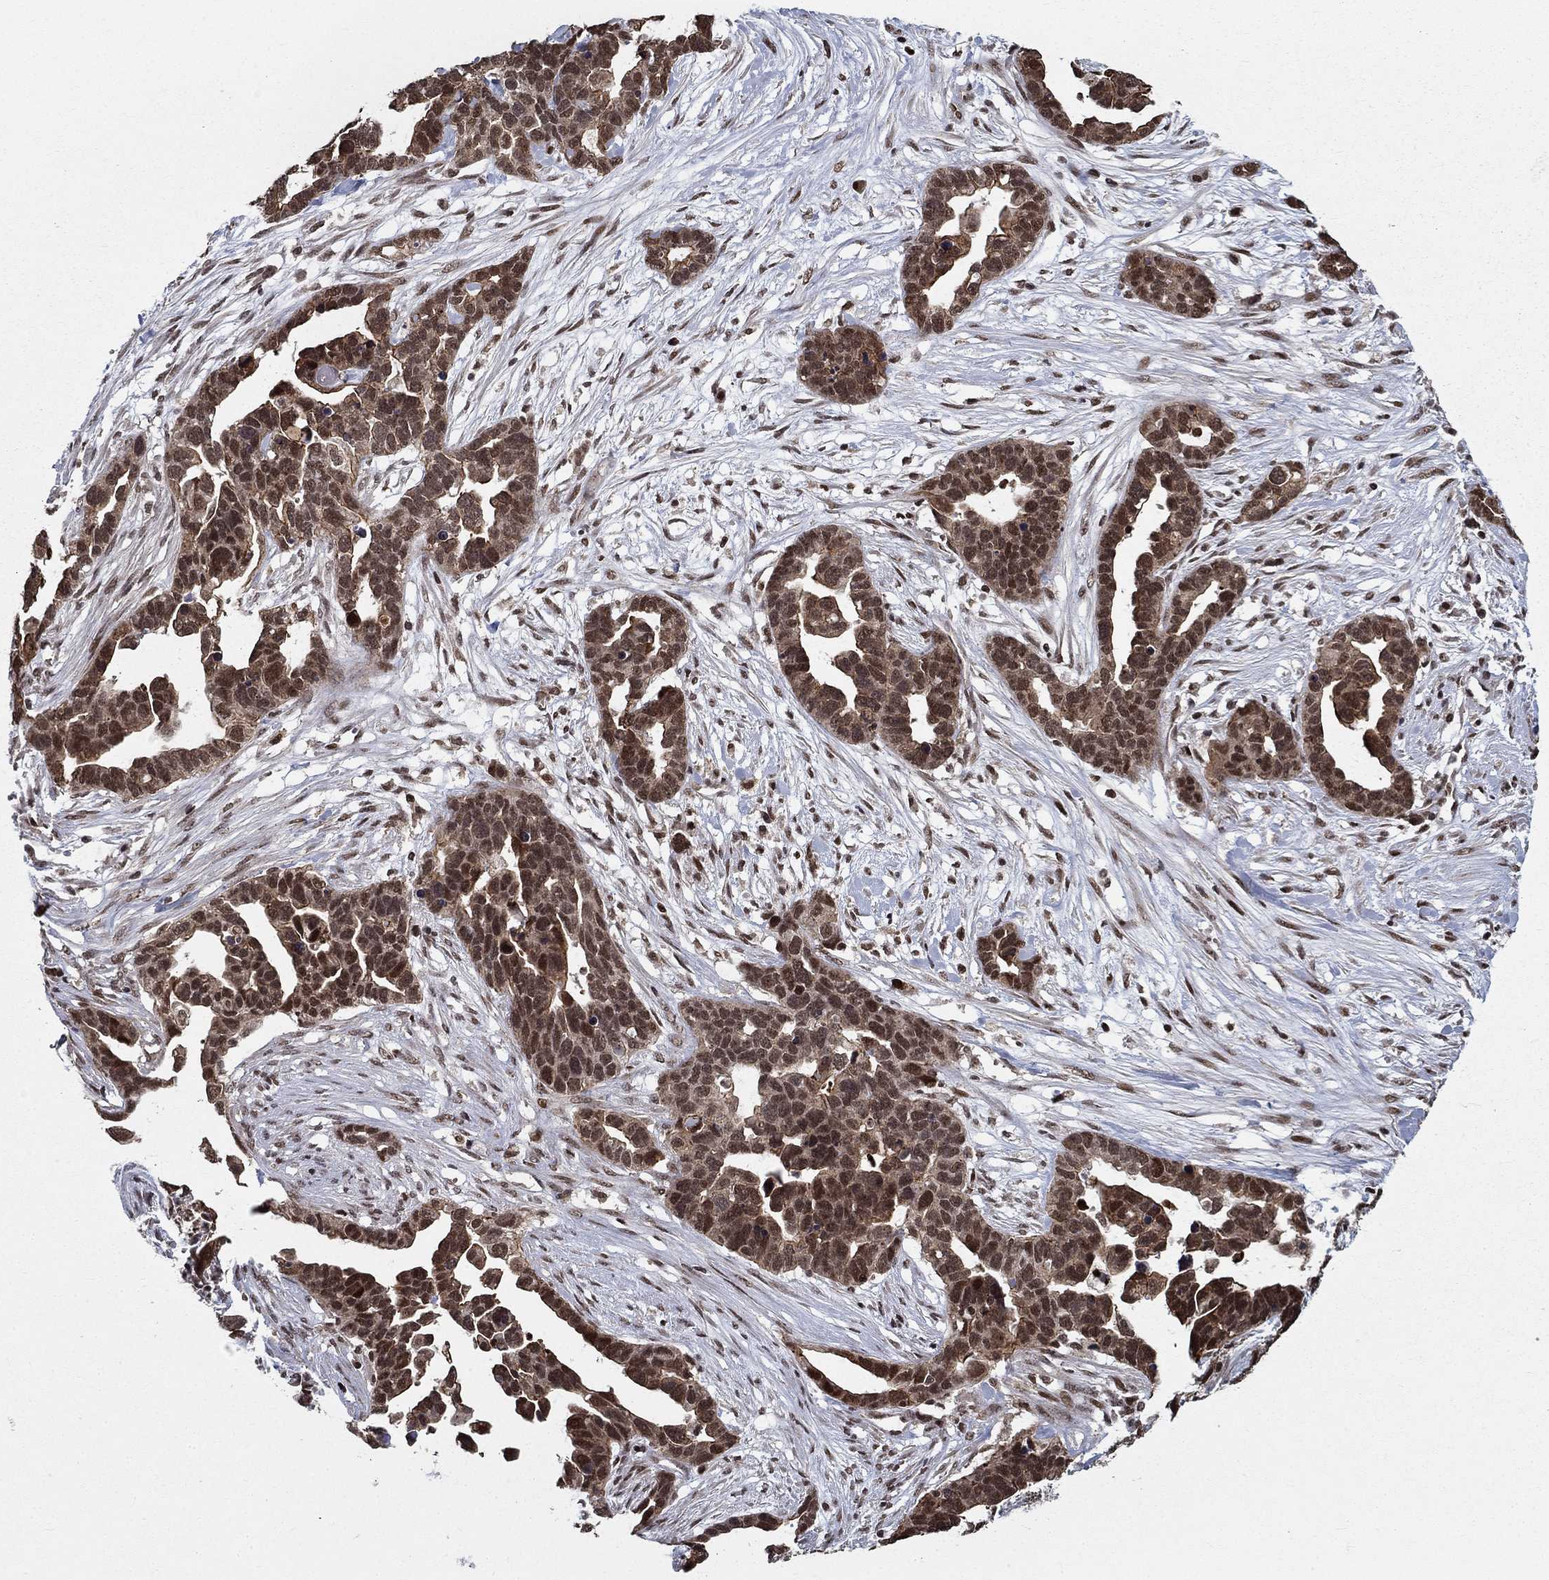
{"staining": {"intensity": "strong", "quantity": ">75%", "location": "nuclear"}, "tissue": "ovarian cancer", "cell_type": "Tumor cells", "image_type": "cancer", "snomed": [{"axis": "morphology", "description": "Cystadenocarcinoma, serous, NOS"}, {"axis": "topography", "description": "Ovary"}], "caption": "Immunohistochemical staining of serous cystadenocarcinoma (ovarian) reveals high levels of strong nuclear protein staining in approximately >75% of tumor cells.", "gene": "CDCA7L", "patient": {"sex": "female", "age": 54}}